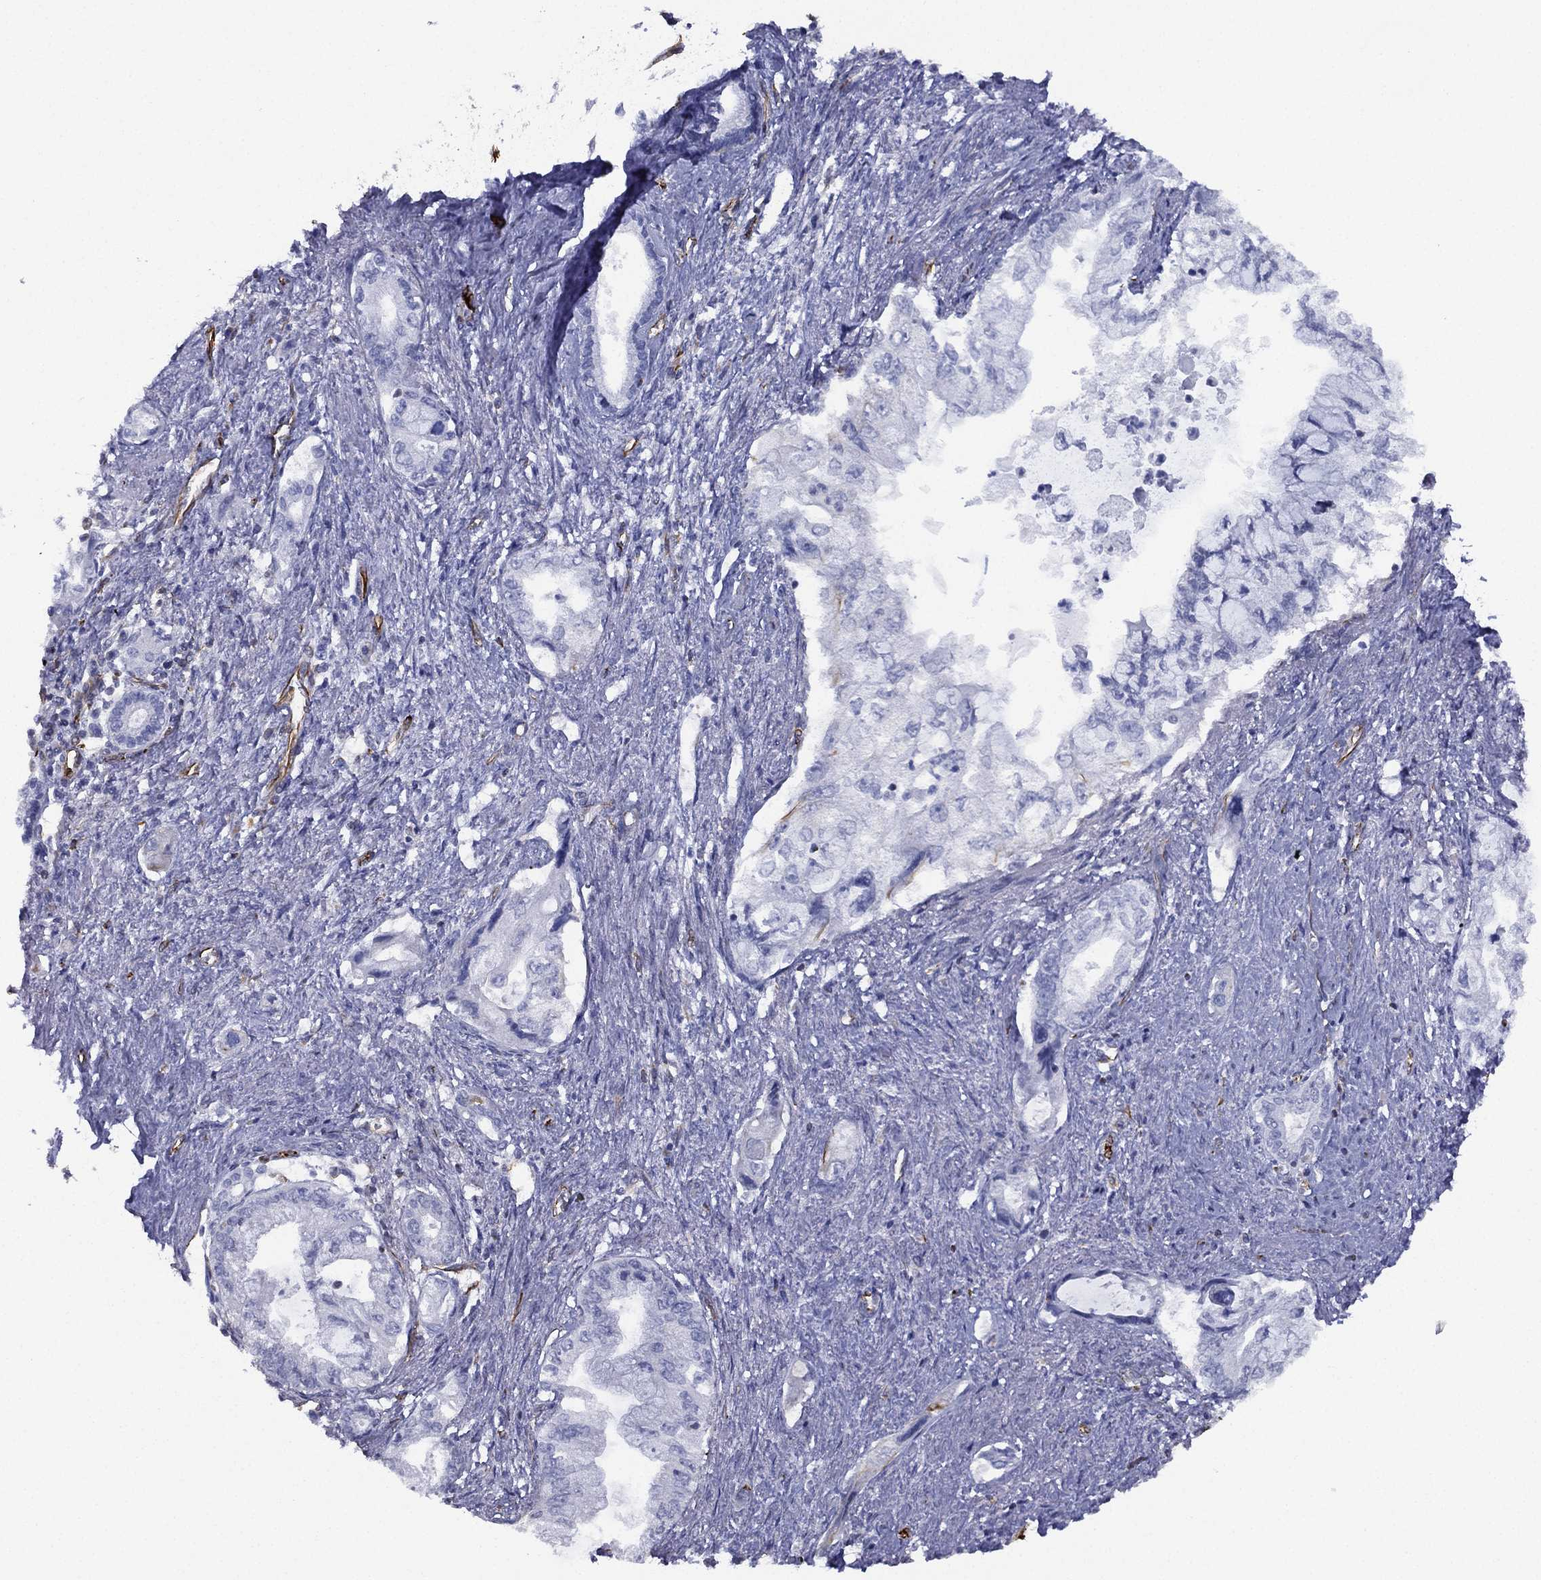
{"staining": {"intensity": "negative", "quantity": "none", "location": "none"}, "tissue": "pancreatic cancer", "cell_type": "Tumor cells", "image_type": "cancer", "snomed": [{"axis": "morphology", "description": "Adenocarcinoma, NOS"}, {"axis": "topography", "description": "Pancreas"}], "caption": "Tumor cells are negative for brown protein staining in adenocarcinoma (pancreatic).", "gene": "MAS1", "patient": {"sex": "female", "age": 73}}